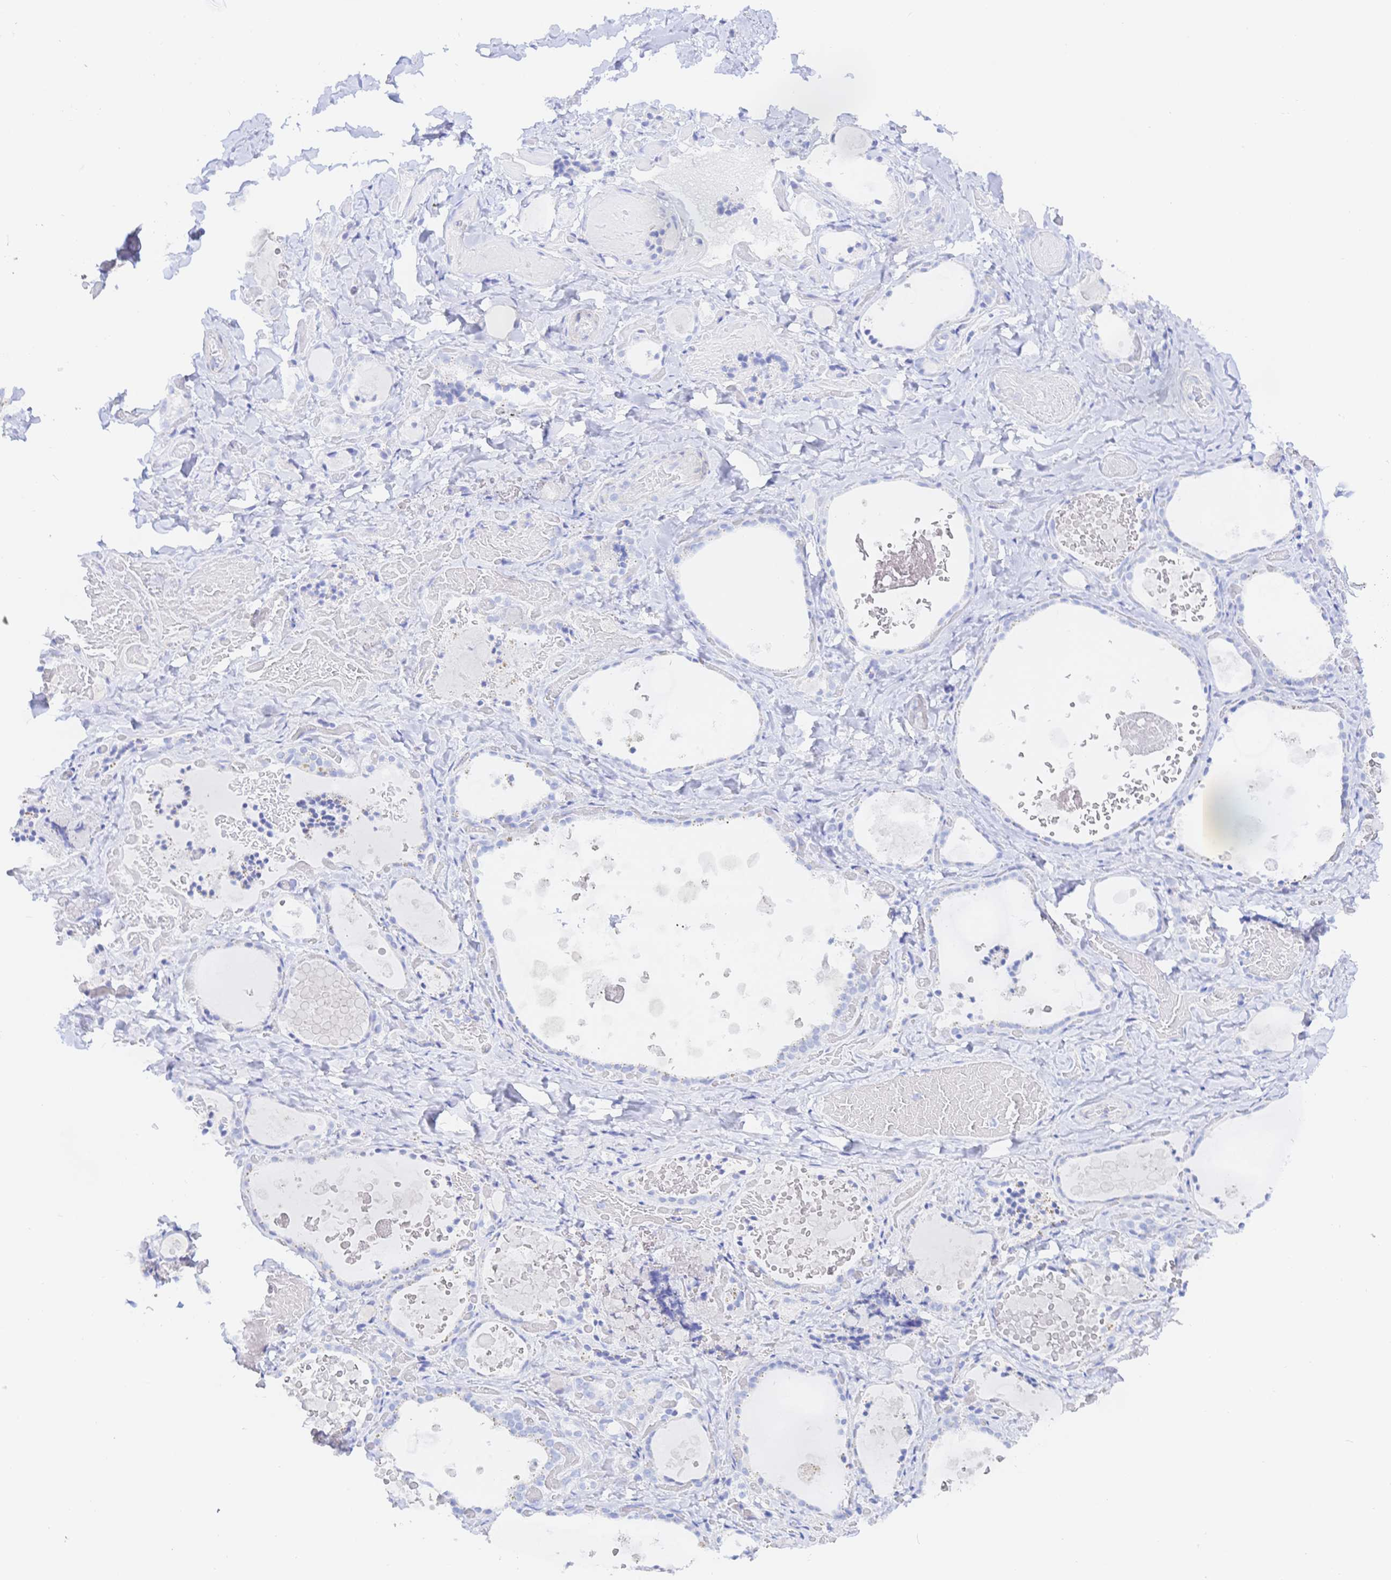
{"staining": {"intensity": "negative", "quantity": "none", "location": "none"}, "tissue": "thyroid gland", "cell_type": "Glandular cells", "image_type": "normal", "snomed": [{"axis": "morphology", "description": "Normal tissue, NOS"}, {"axis": "topography", "description": "Thyroid gland"}], "caption": "Human thyroid gland stained for a protein using immunohistochemistry displays no staining in glandular cells.", "gene": "KCNH6", "patient": {"sex": "female", "age": 56}}